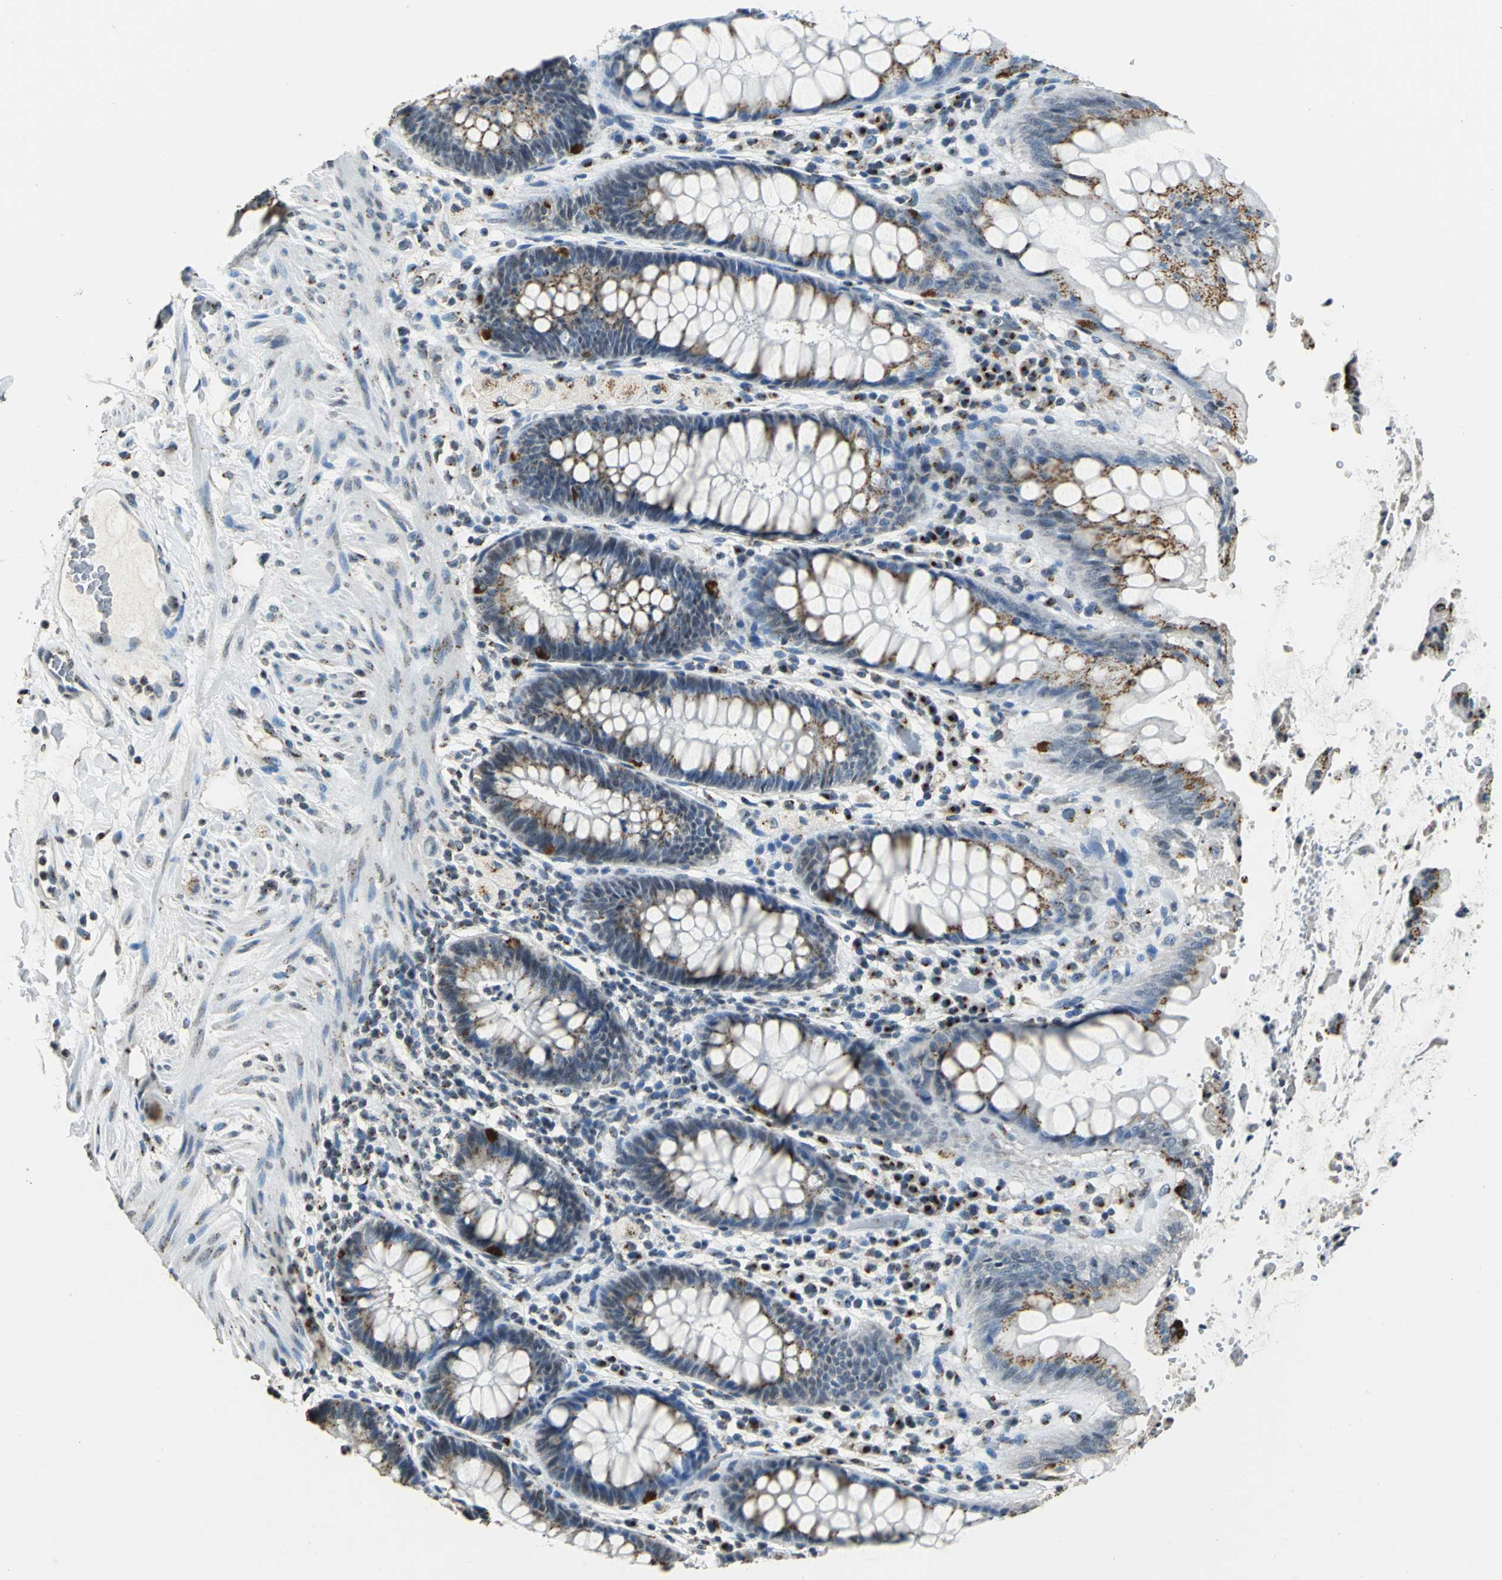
{"staining": {"intensity": "weak", "quantity": "25%-75%", "location": "cytoplasmic/membranous"}, "tissue": "rectum", "cell_type": "Glandular cells", "image_type": "normal", "snomed": [{"axis": "morphology", "description": "Normal tissue, NOS"}, {"axis": "topography", "description": "Rectum"}], "caption": "Immunohistochemistry (DAB (3,3'-diaminobenzidine)) staining of normal rectum displays weak cytoplasmic/membranous protein expression in about 25%-75% of glandular cells. (DAB IHC, brown staining for protein, blue staining for nuclei).", "gene": "TMEM115", "patient": {"sex": "female", "age": 46}}